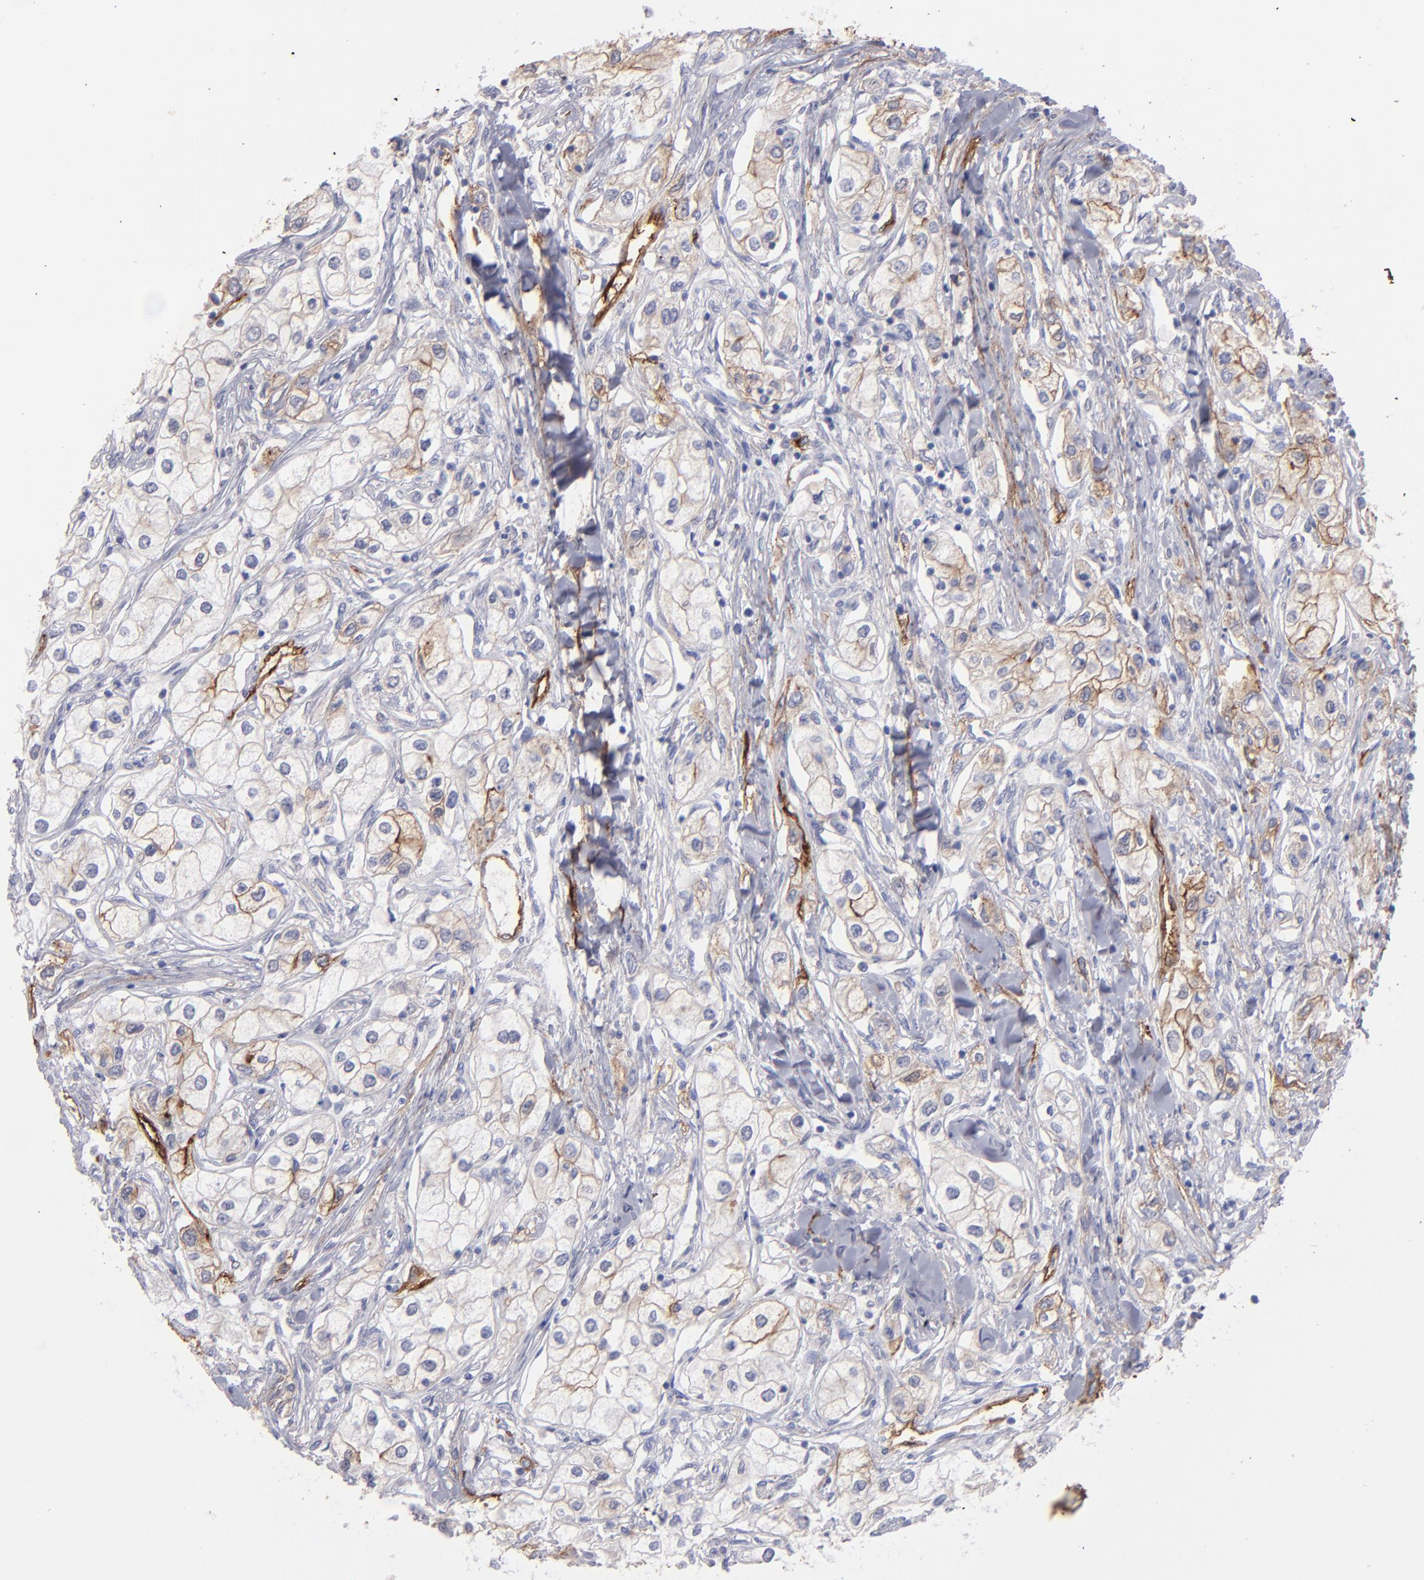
{"staining": {"intensity": "weak", "quantity": ">75%", "location": "cytoplasmic/membranous"}, "tissue": "renal cancer", "cell_type": "Tumor cells", "image_type": "cancer", "snomed": [{"axis": "morphology", "description": "Adenocarcinoma, NOS"}, {"axis": "topography", "description": "Kidney"}], "caption": "Tumor cells demonstrate low levels of weak cytoplasmic/membranous expression in approximately >75% of cells in human renal cancer (adenocarcinoma). (Stains: DAB (3,3'-diaminobenzidine) in brown, nuclei in blue, Microscopy: brightfield microscopy at high magnification).", "gene": "AHNAK2", "patient": {"sex": "male", "age": 57}}